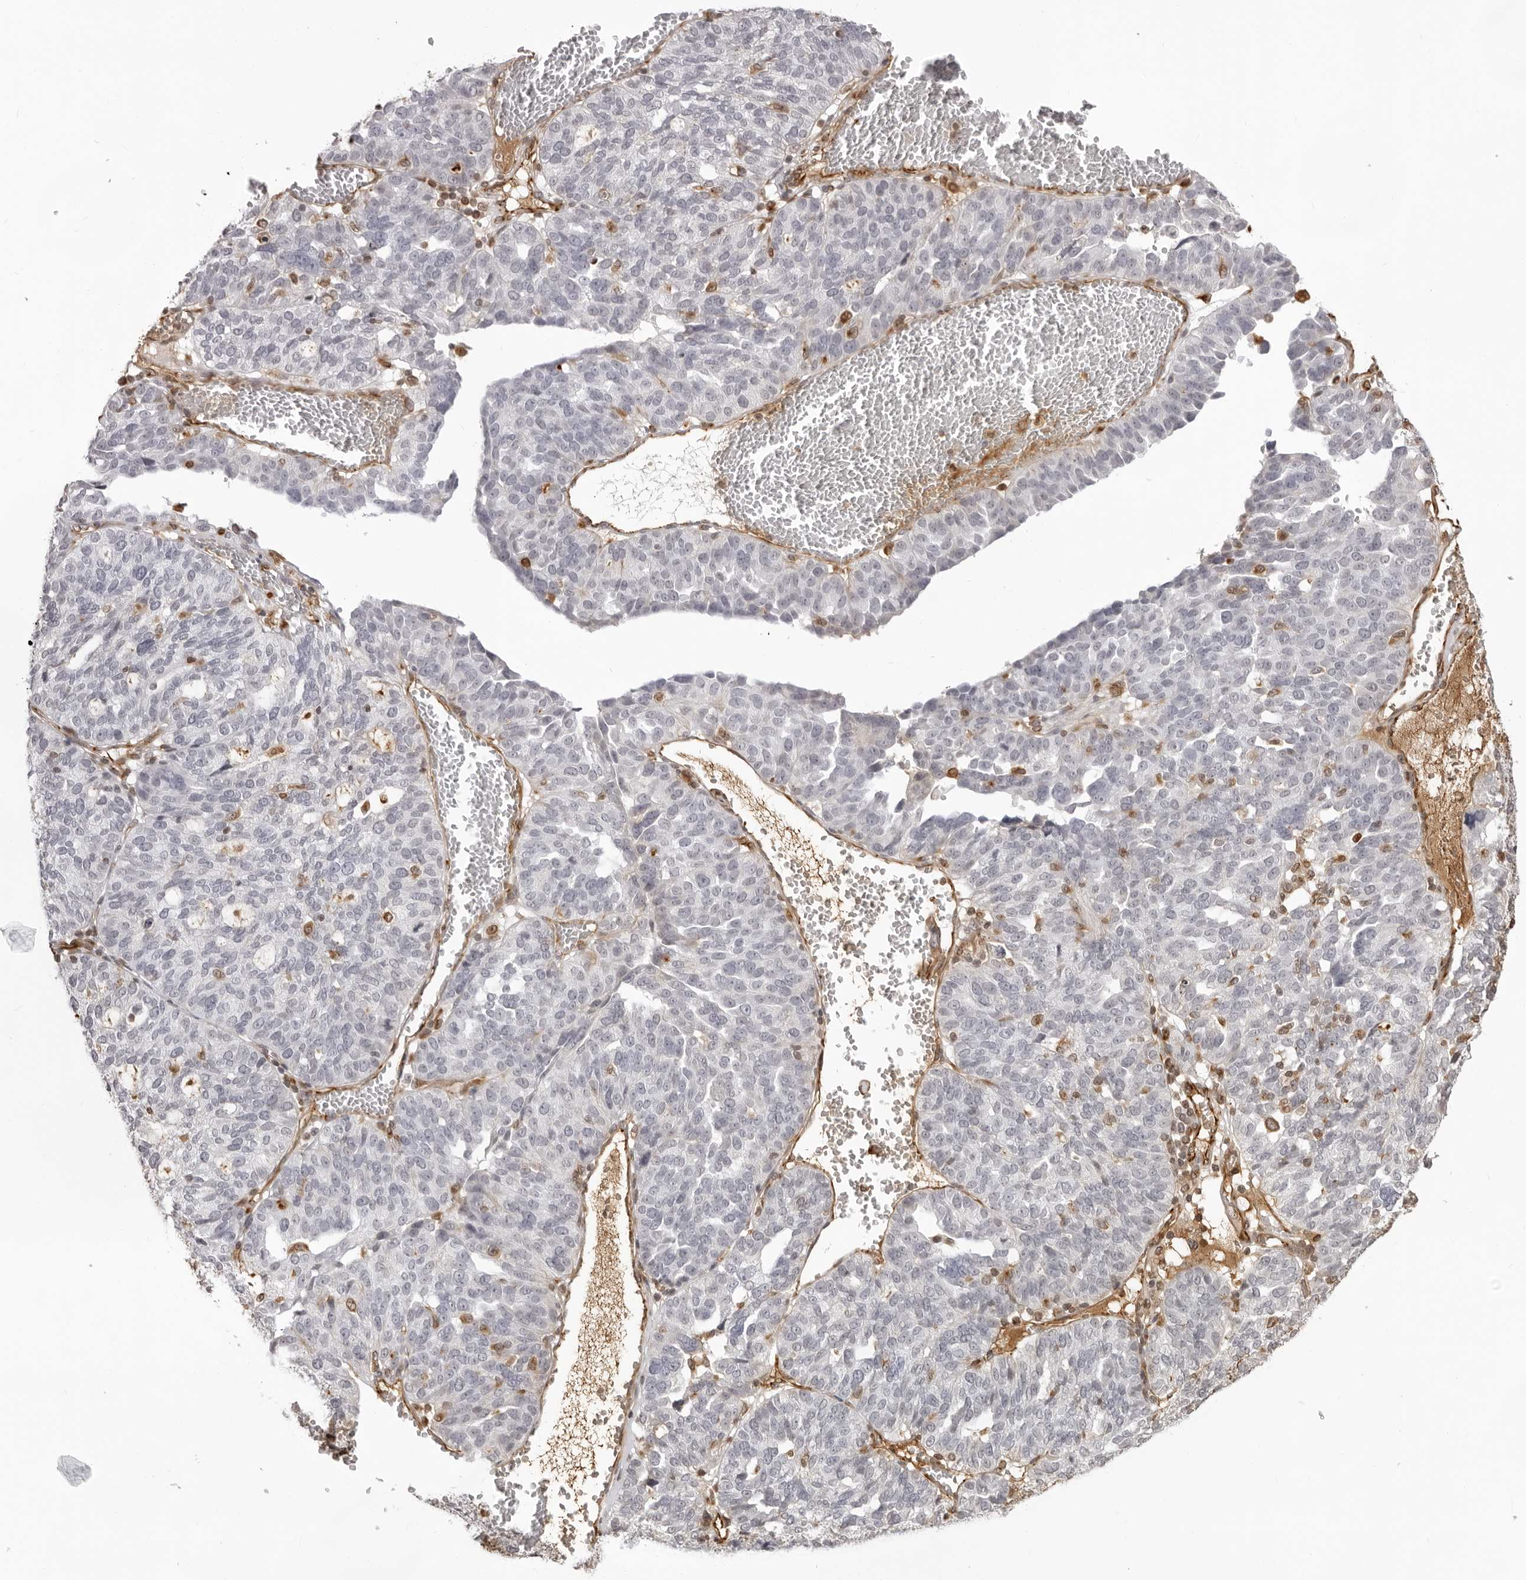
{"staining": {"intensity": "moderate", "quantity": "<25%", "location": "cytoplasmic/membranous,nuclear"}, "tissue": "ovarian cancer", "cell_type": "Tumor cells", "image_type": "cancer", "snomed": [{"axis": "morphology", "description": "Cystadenocarcinoma, serous, NOS"}, {"axis": "topography", "description": "Ovary"}], "caption": "This is a micrograph of immunohistochemistry (IHC) staining of ovarian cancer, which shows moderate staining in the cytoplasmic/membranous and nuclear of tumor cells.", "gene": "DYNLT5", "patient": {"sex": "female", "age": 59}}